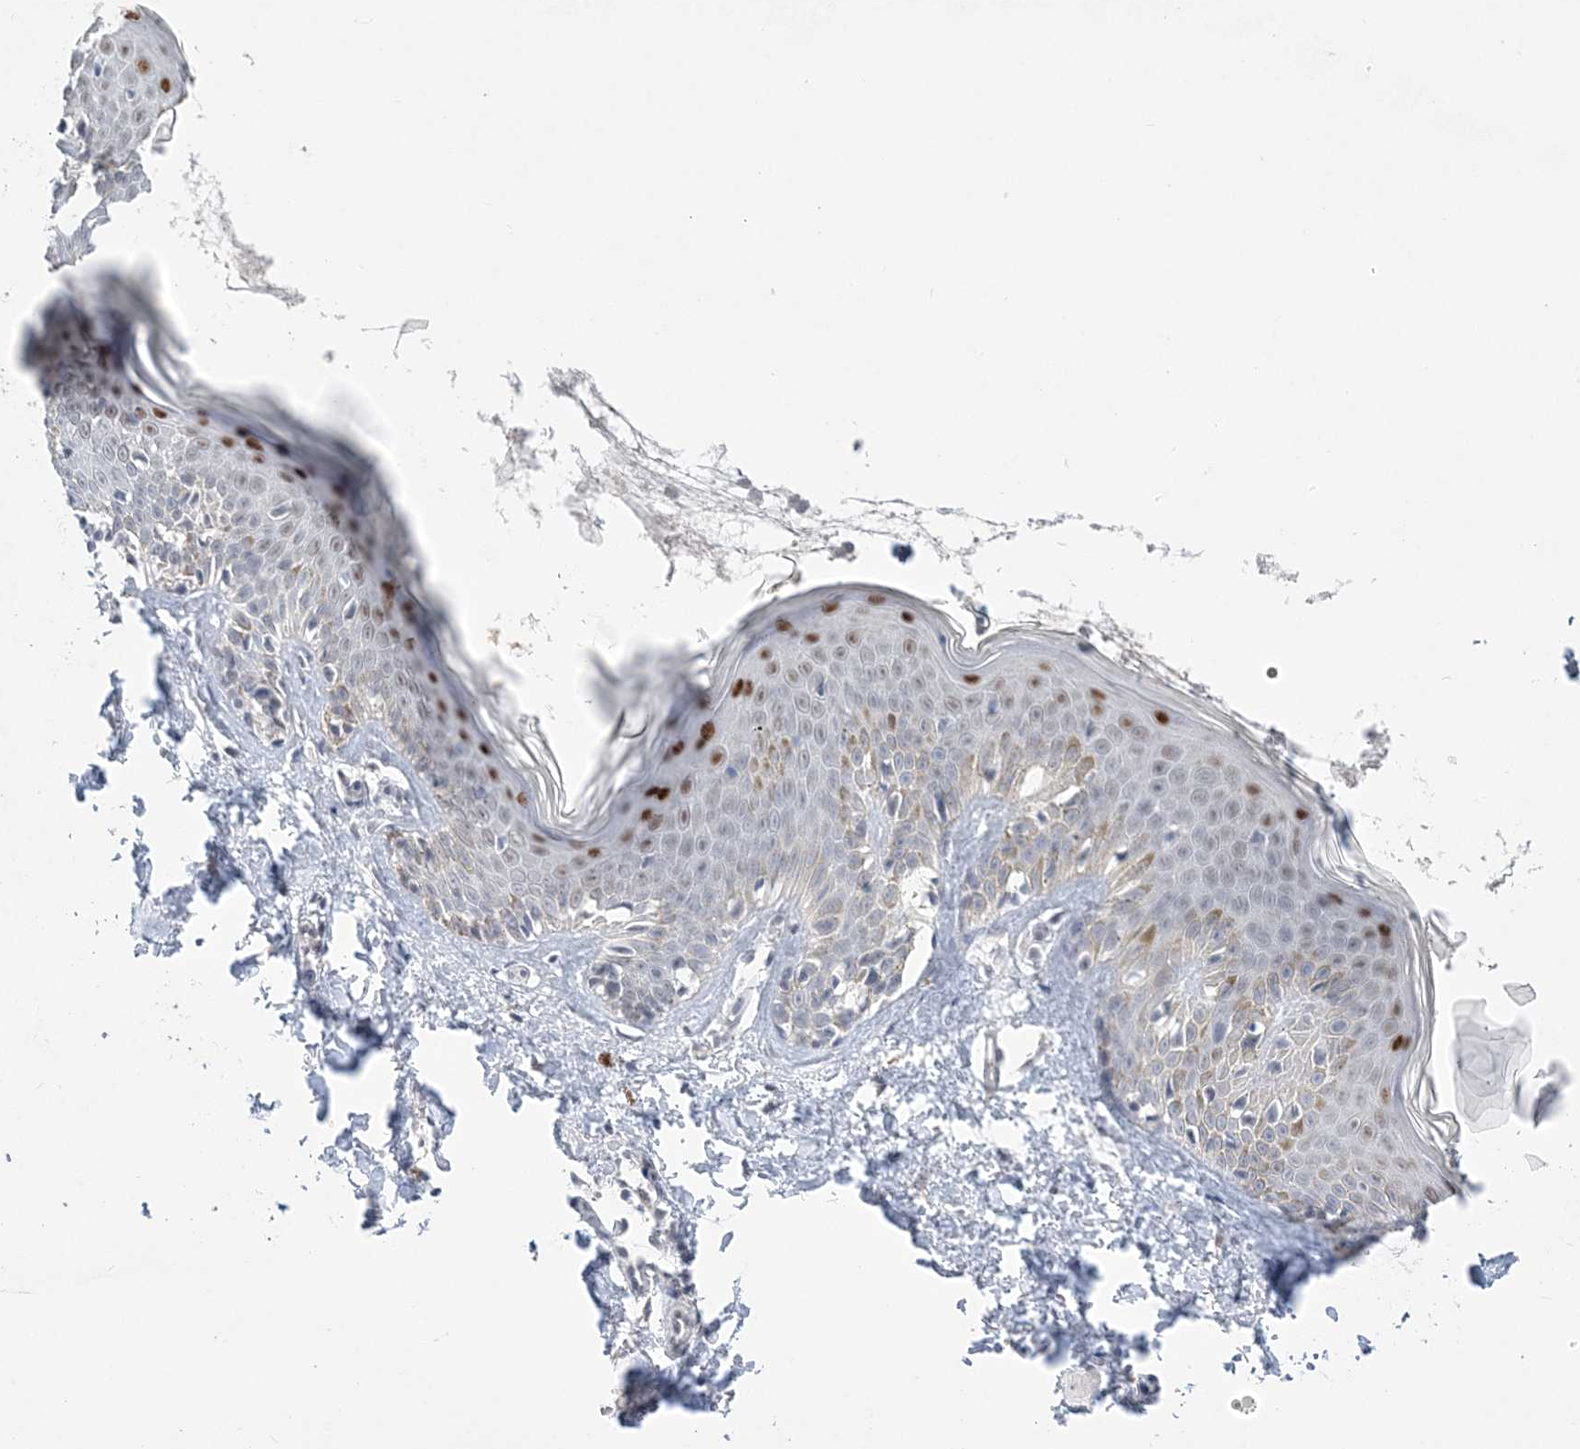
{"staining": {"intensity": "negative", "quantity": "none", "location": "none"}, "tissue": "skin", "cell_type": "Fibroblasts", "image_type": "normal", "snomed": [{"axis": "morphology", "description": "Normal tissue, NOS"}, {"axis": "topography", "description": "Skin"}], "caption": "IHC of benign human skin reveals no staining in fibroblasts.", "gene": "ZBTB7A", "patient": {"sex": "male", "age": 37}}